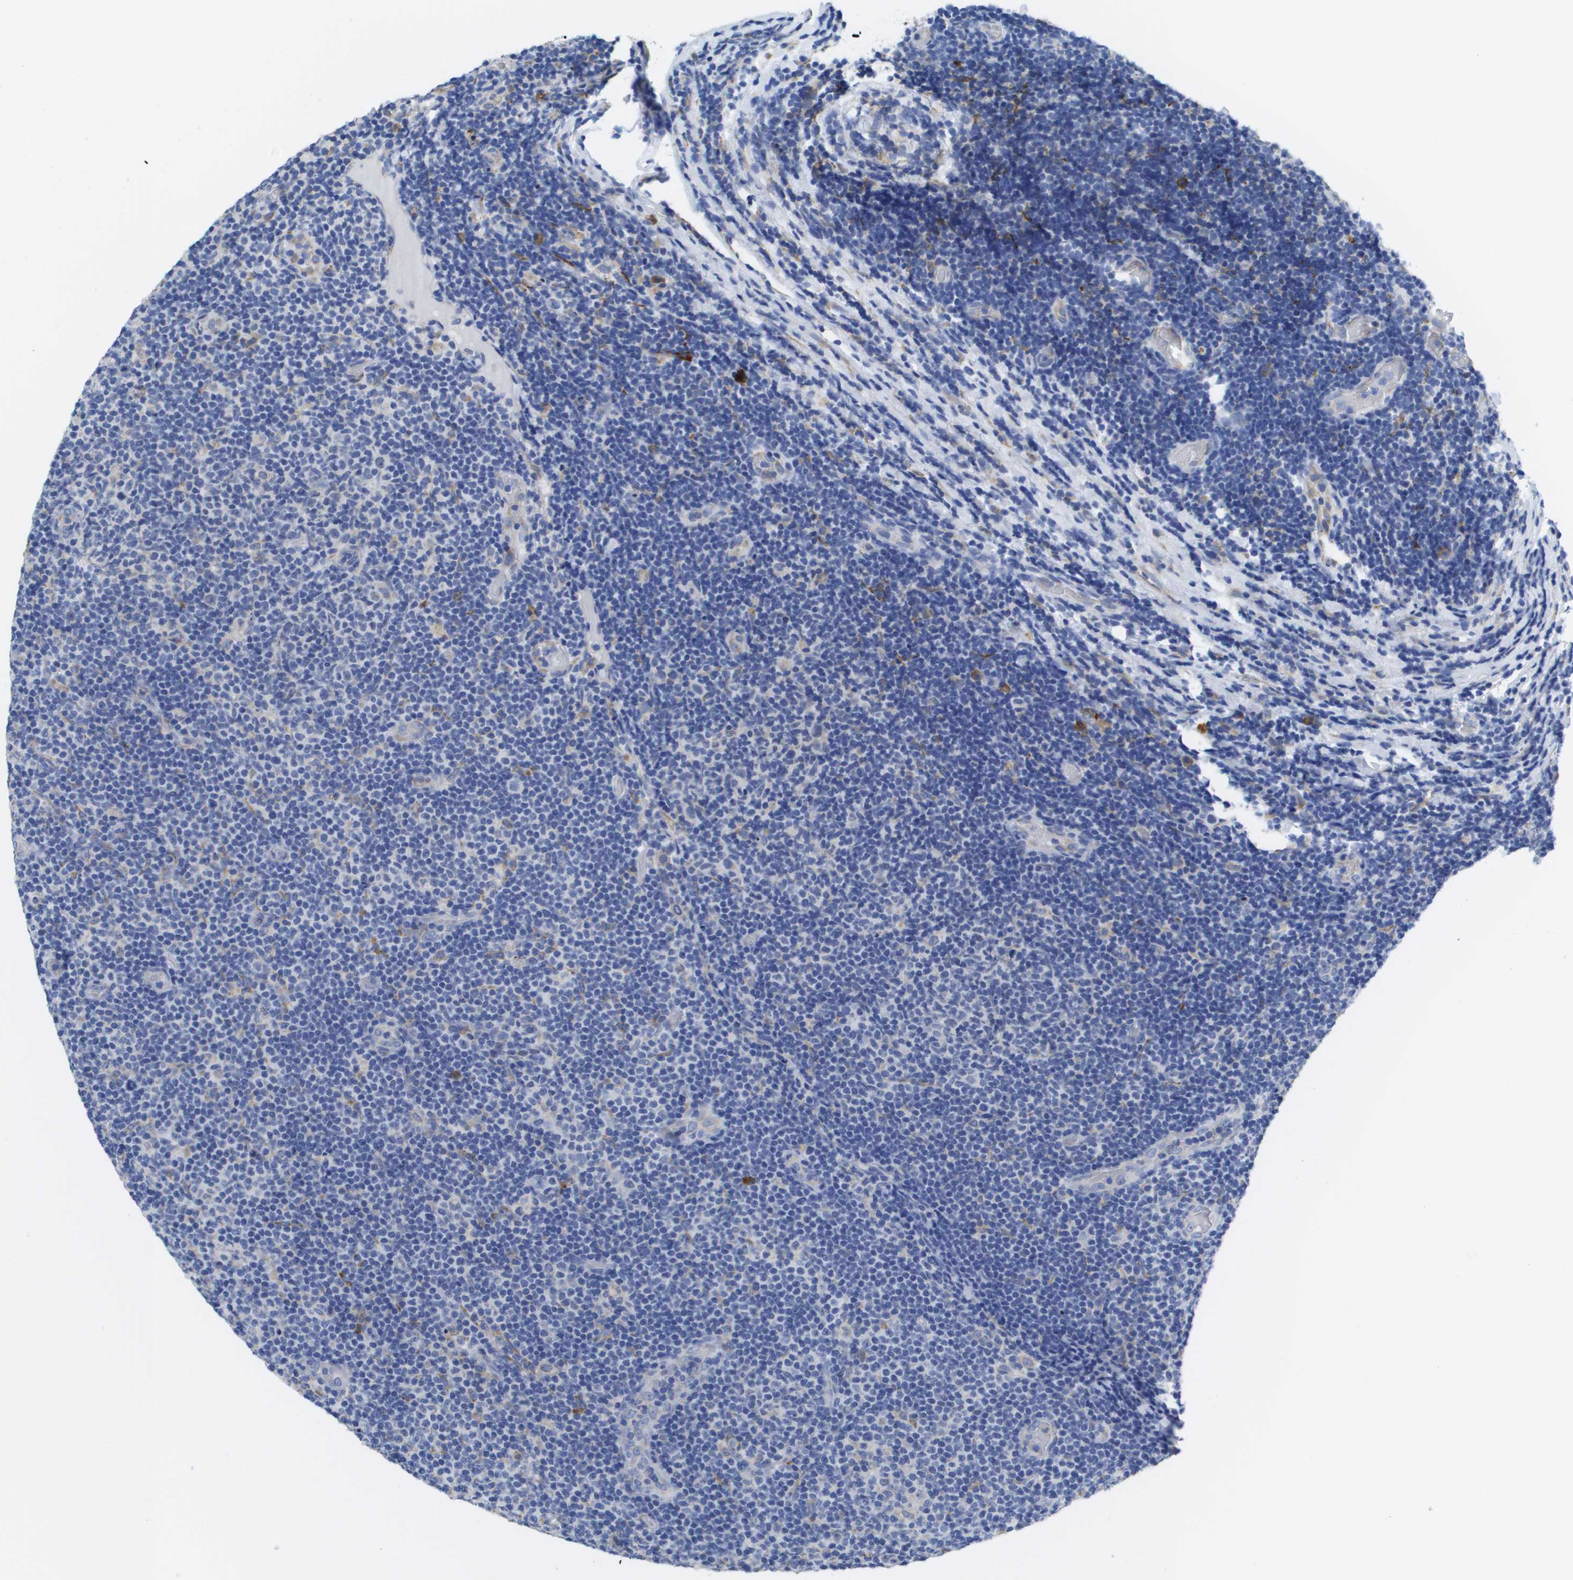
{"staining": {"intensity": "negative", "quantity": "none", "location": "none"}, "tissue": "lymphoma", "cell_type": "Tumor cells", "image_type": "cancer", "snomed": [{"axis": "morphology", "description": "Malignant lymphoma, non-Hodgkin's type, Low grade"}, {"axis": "topography", "description": "Lymph node"}], "caption": "Malignant lymphoma, non-Hodgkin's type (low-grade) stained for a protein using immunohistochemistry (IHC) exhibits no expression tumor cells.", "gene": "SDR42E1", "patient": {"sex": "male", "age": 83}}